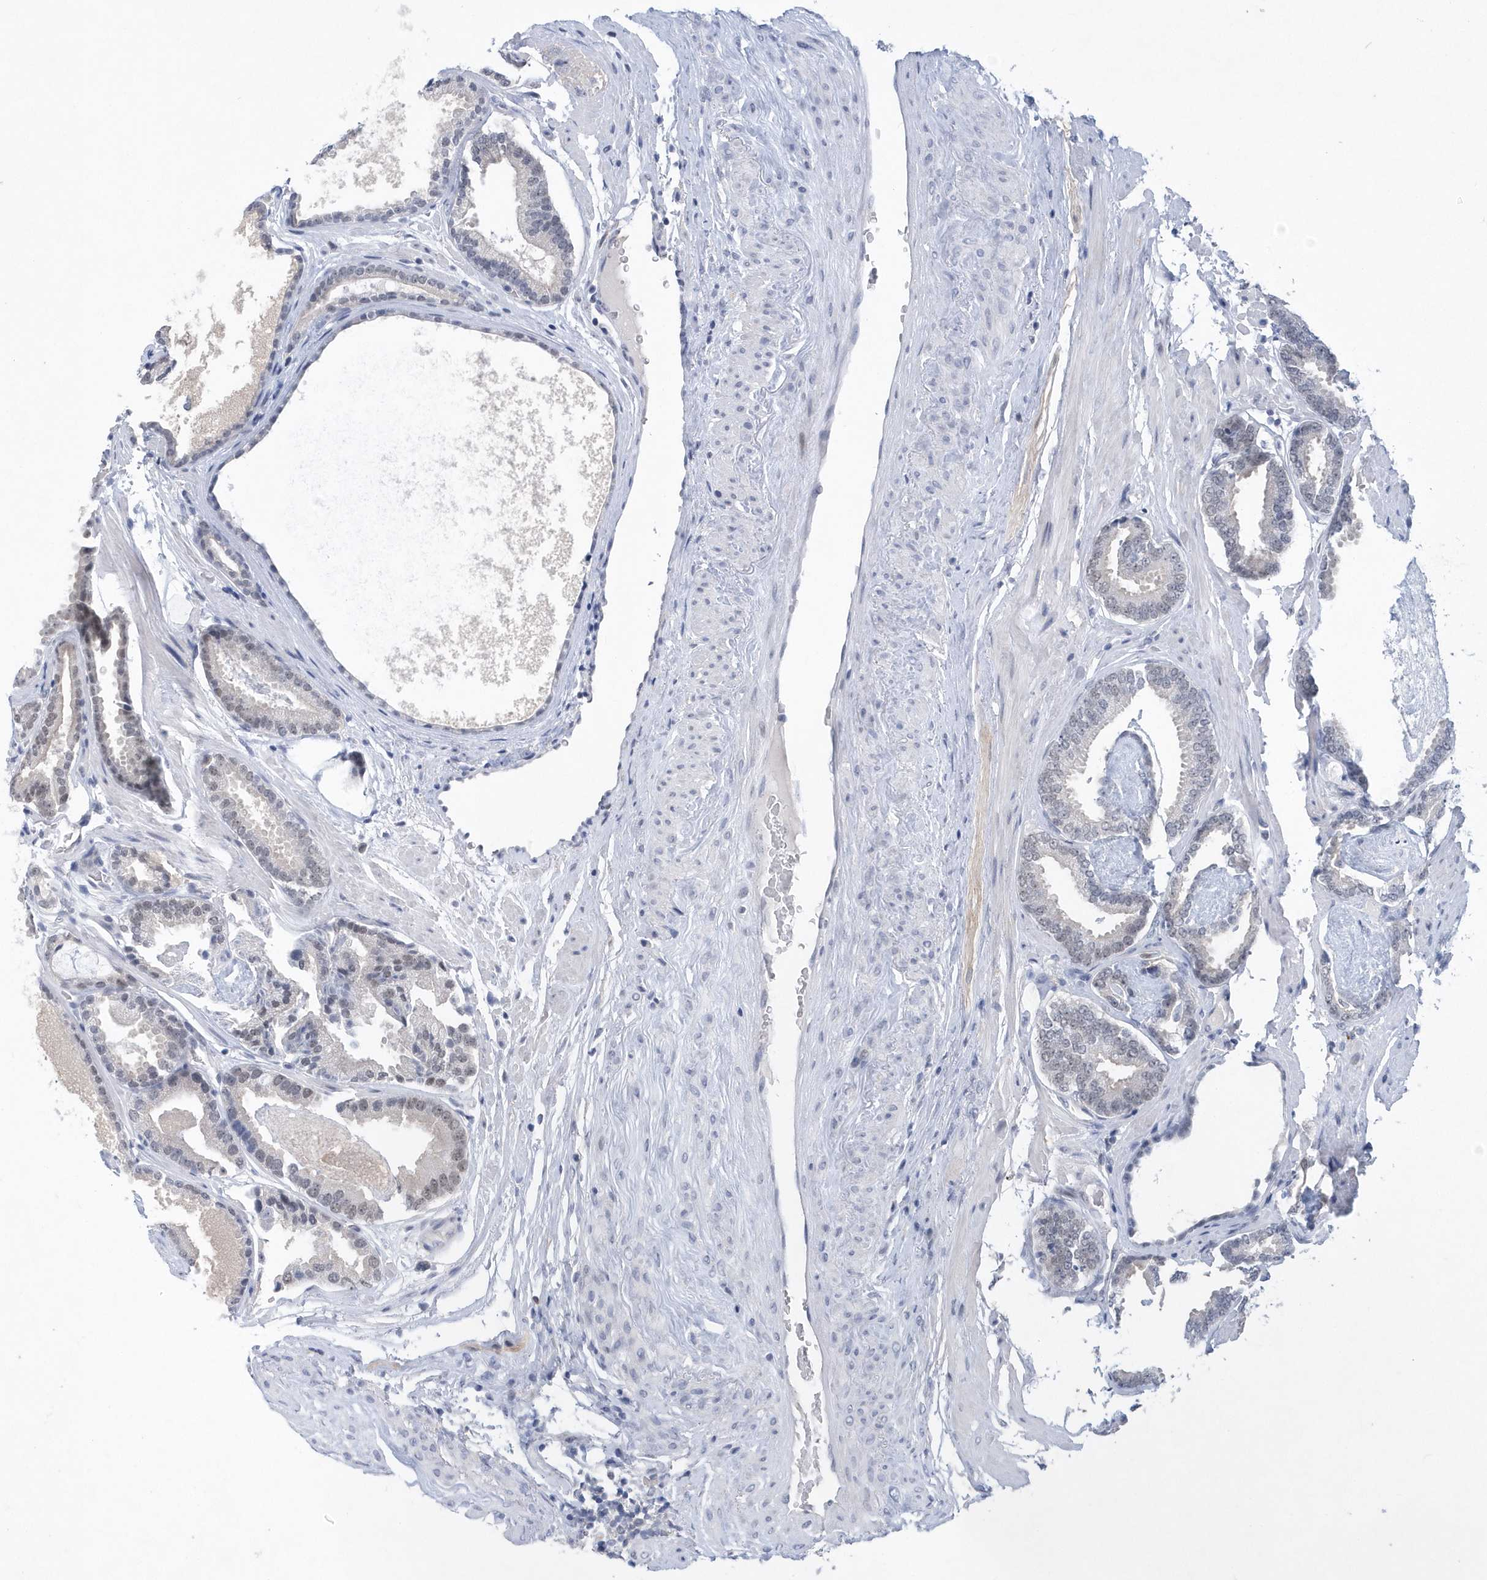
{"staining": {"intensity": "negative", "quantity": "none", "location": "none"}, "tissue": "prostate cancer", "cell_type": "Tumor cells", "image_type": "cancer", "snomed": [{"axis": "morphology", "description": "Adenocarcinoma, Low grade"}, {"axis": "topography", "description": "Prostate"}], "caption": "Immunohistochemistry of prostate cancer (adenocarcinoma (low-grade)) exhibits no staining in tumor cells.", "gene": "SRGAP3", "patient": {"sex": "male", "age": 71}}